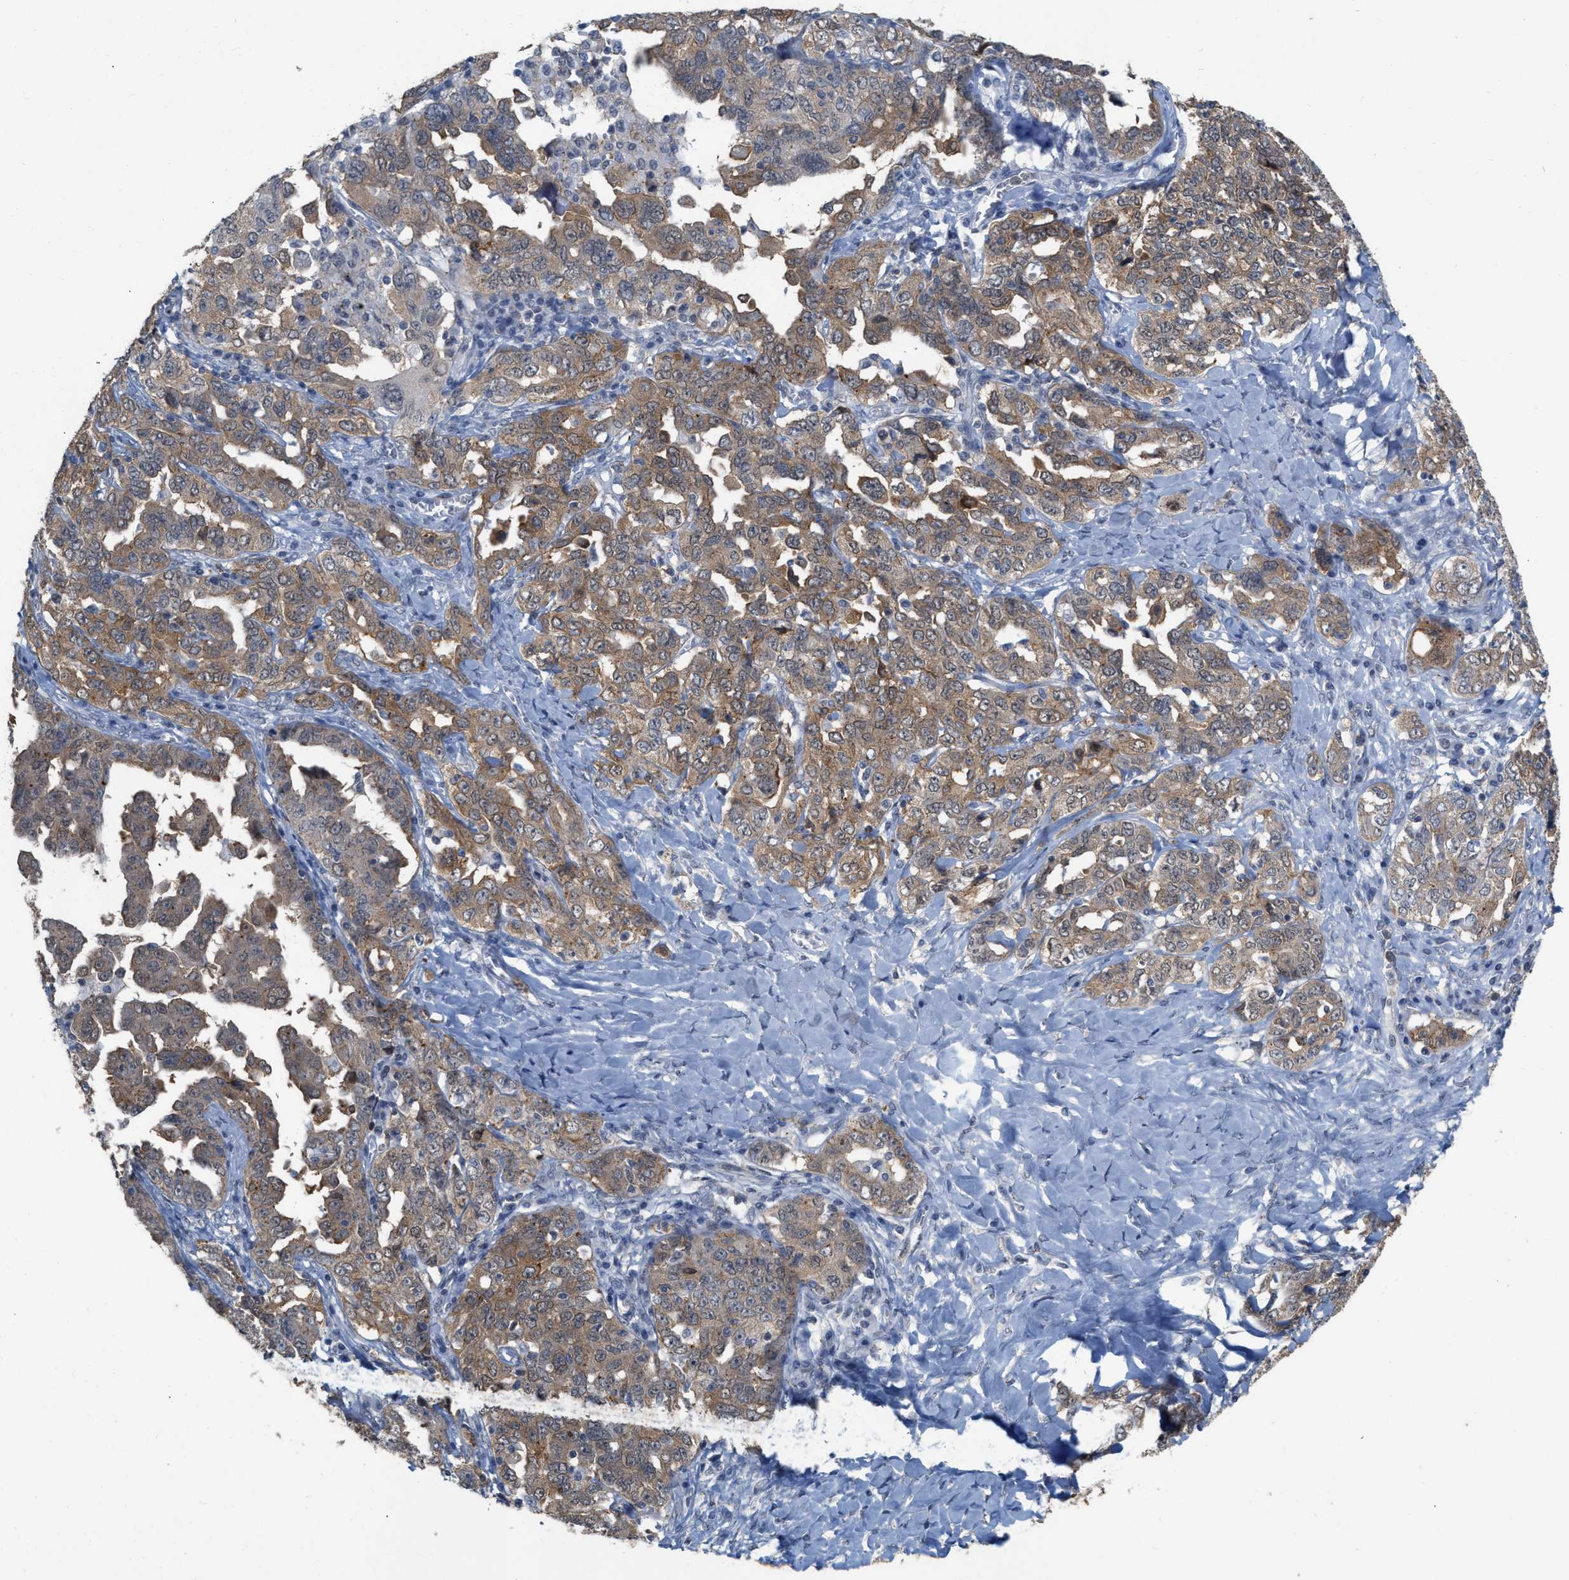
{"staining": {"intensity": "moderate", "quantity": ">75%", "location": "cytoplasmic/membranous"}, "tissue": "ovarian cancer", "cell_type": "Tumor cells", "image_type": "cancer", "snomed": [{"axis": "morphology", "description": "Carcinoma, endometroid"}, {"axis": "topography", "description": "Ovary"}], "caption": "A brown stain labels moderate cytoplasmic/membranous positivity of a protein in ovarian cancer tumor cells.", "gene": "BAIAP2L1", "patient": {"sex": "female", "age": 62}}